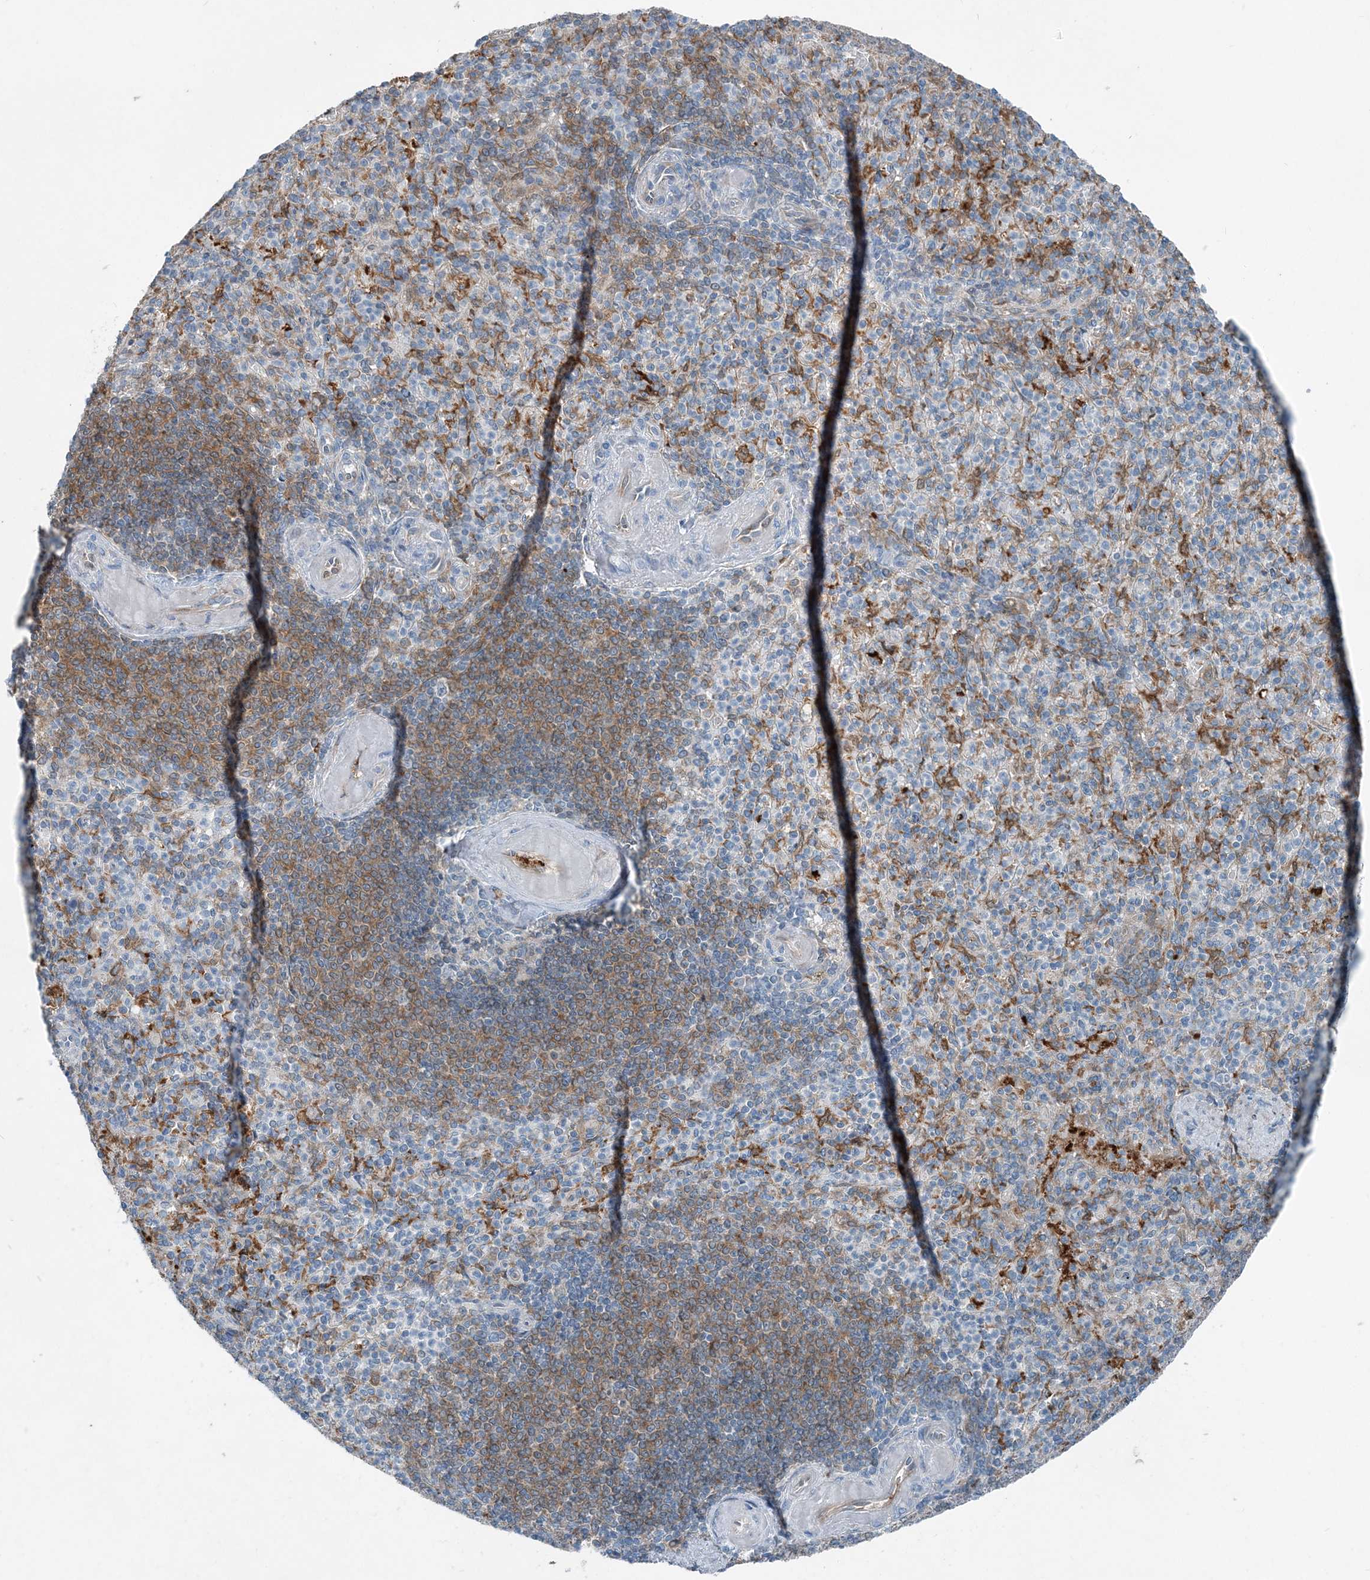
{"staining": {"intensity": "moderate", "quantity": "<25%", "location": "cytoplasmic/membranous"}, "tissue": "spleen", "cell_type": "Cells in red pulp", "image_type": "normal", "snomed": [{"axis": "morphology", "description": "Normal tissue, NOS"}, {"axis": "topography", "description": "Spleen"}], "caption": "Moderate cytoplasmic/membranous staining for a protein is appreciated in about <25% of cells in red pulp of normal spleen using immunohistochemistry (IHC).", "gene": "ARMH1", "patient": {"sex": "female", "age": 74}}